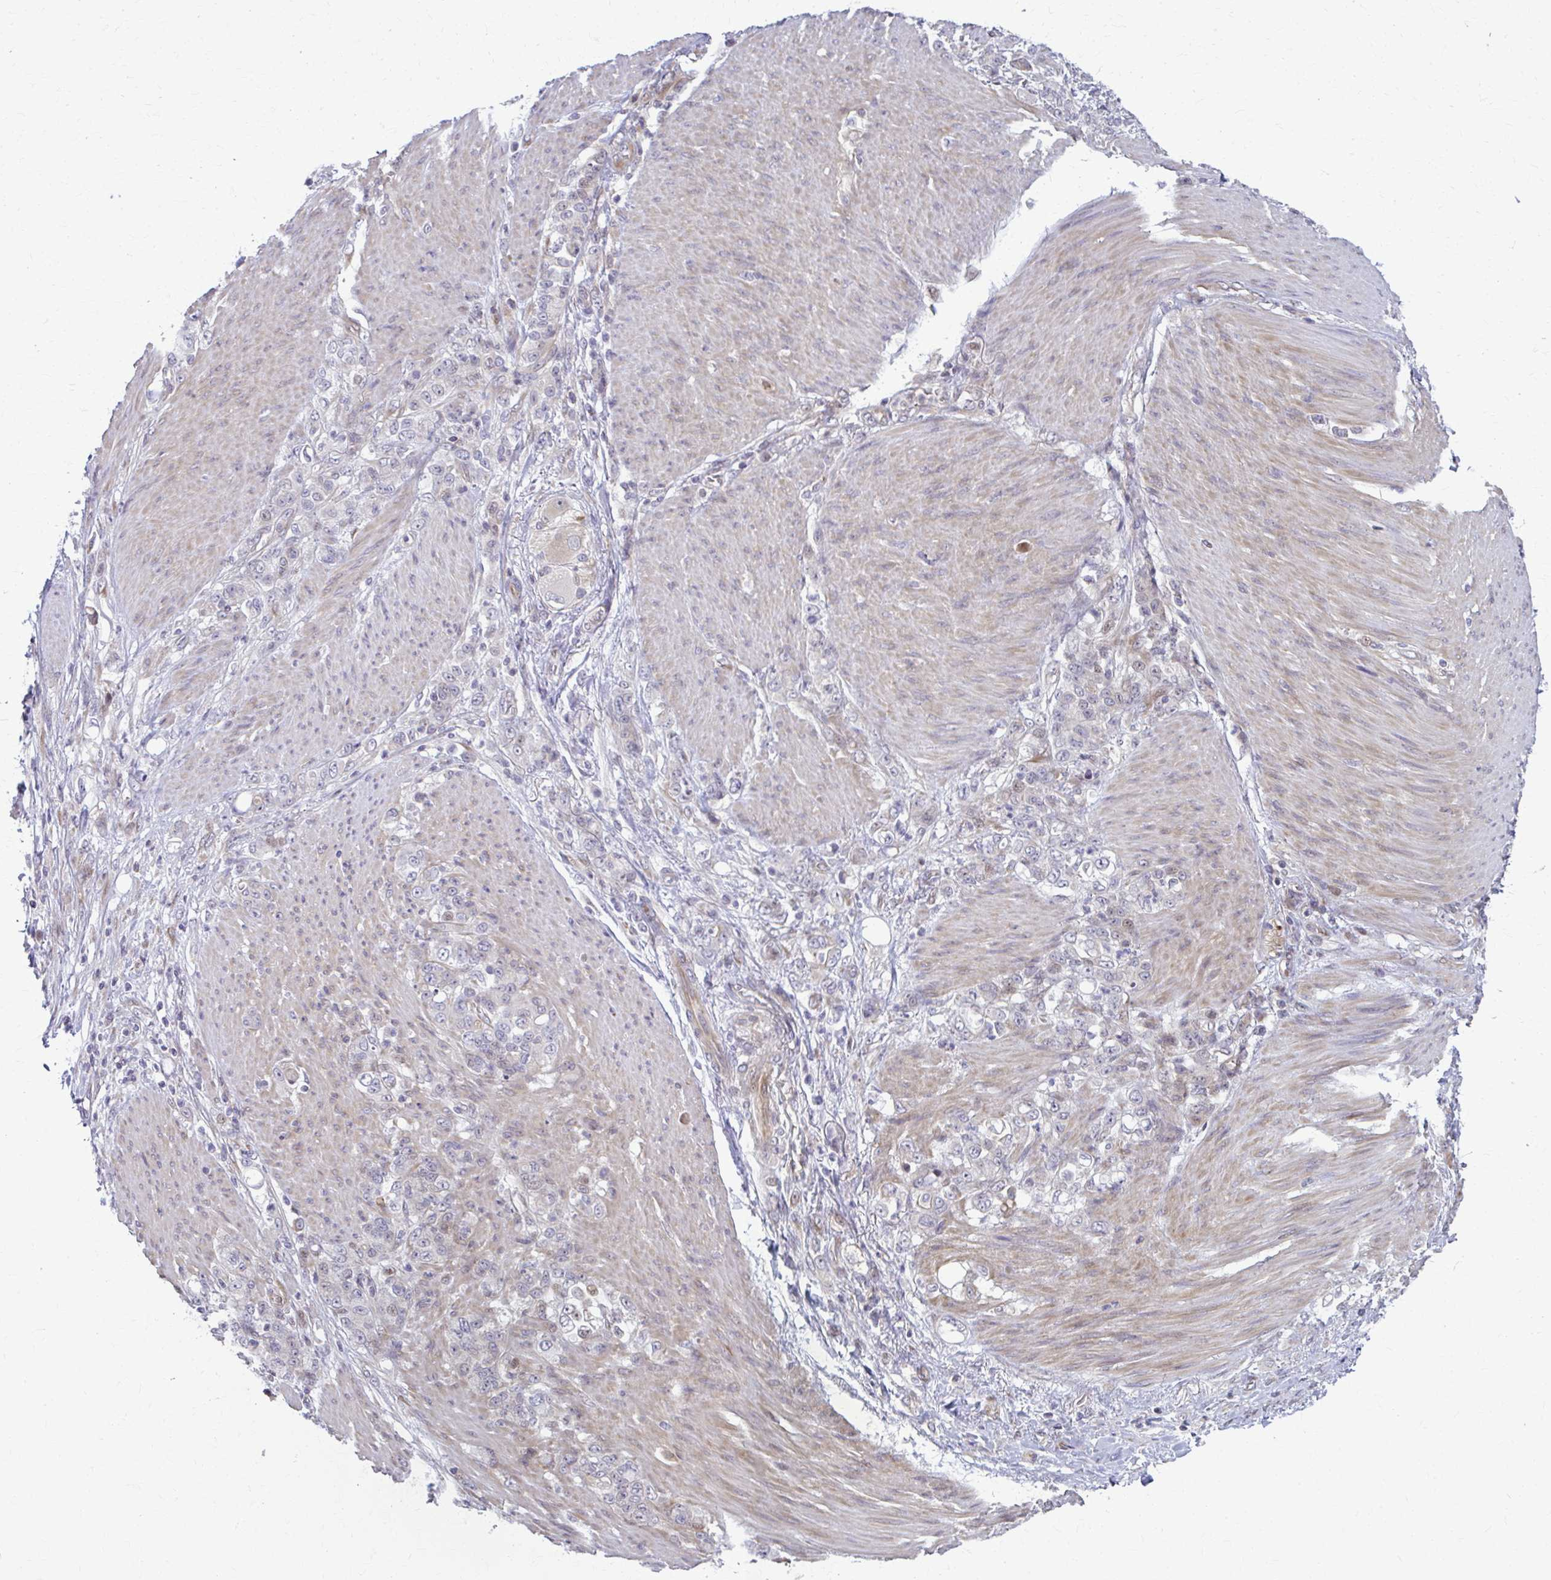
{"staining": {"intensity": "weak", "quantity": "<25%", "location": "cytoplasmic/membranous,nuclear"}, "tissue": "stomach cancer", "cell_type": "Tumor cells", "image_type": "cancer", "snomed": [{"axis": "morphology", "description": "Adenocarcinoma, NOS"}, {"axis": "topography", "description": "Stomach"}], "caption": "This is an IHC photomicrograph of adenocarcinoma (stomach). There is no expression in tumor cells.", "gene": "MAF1", "patient": {"sex": "female", "age": 79}}